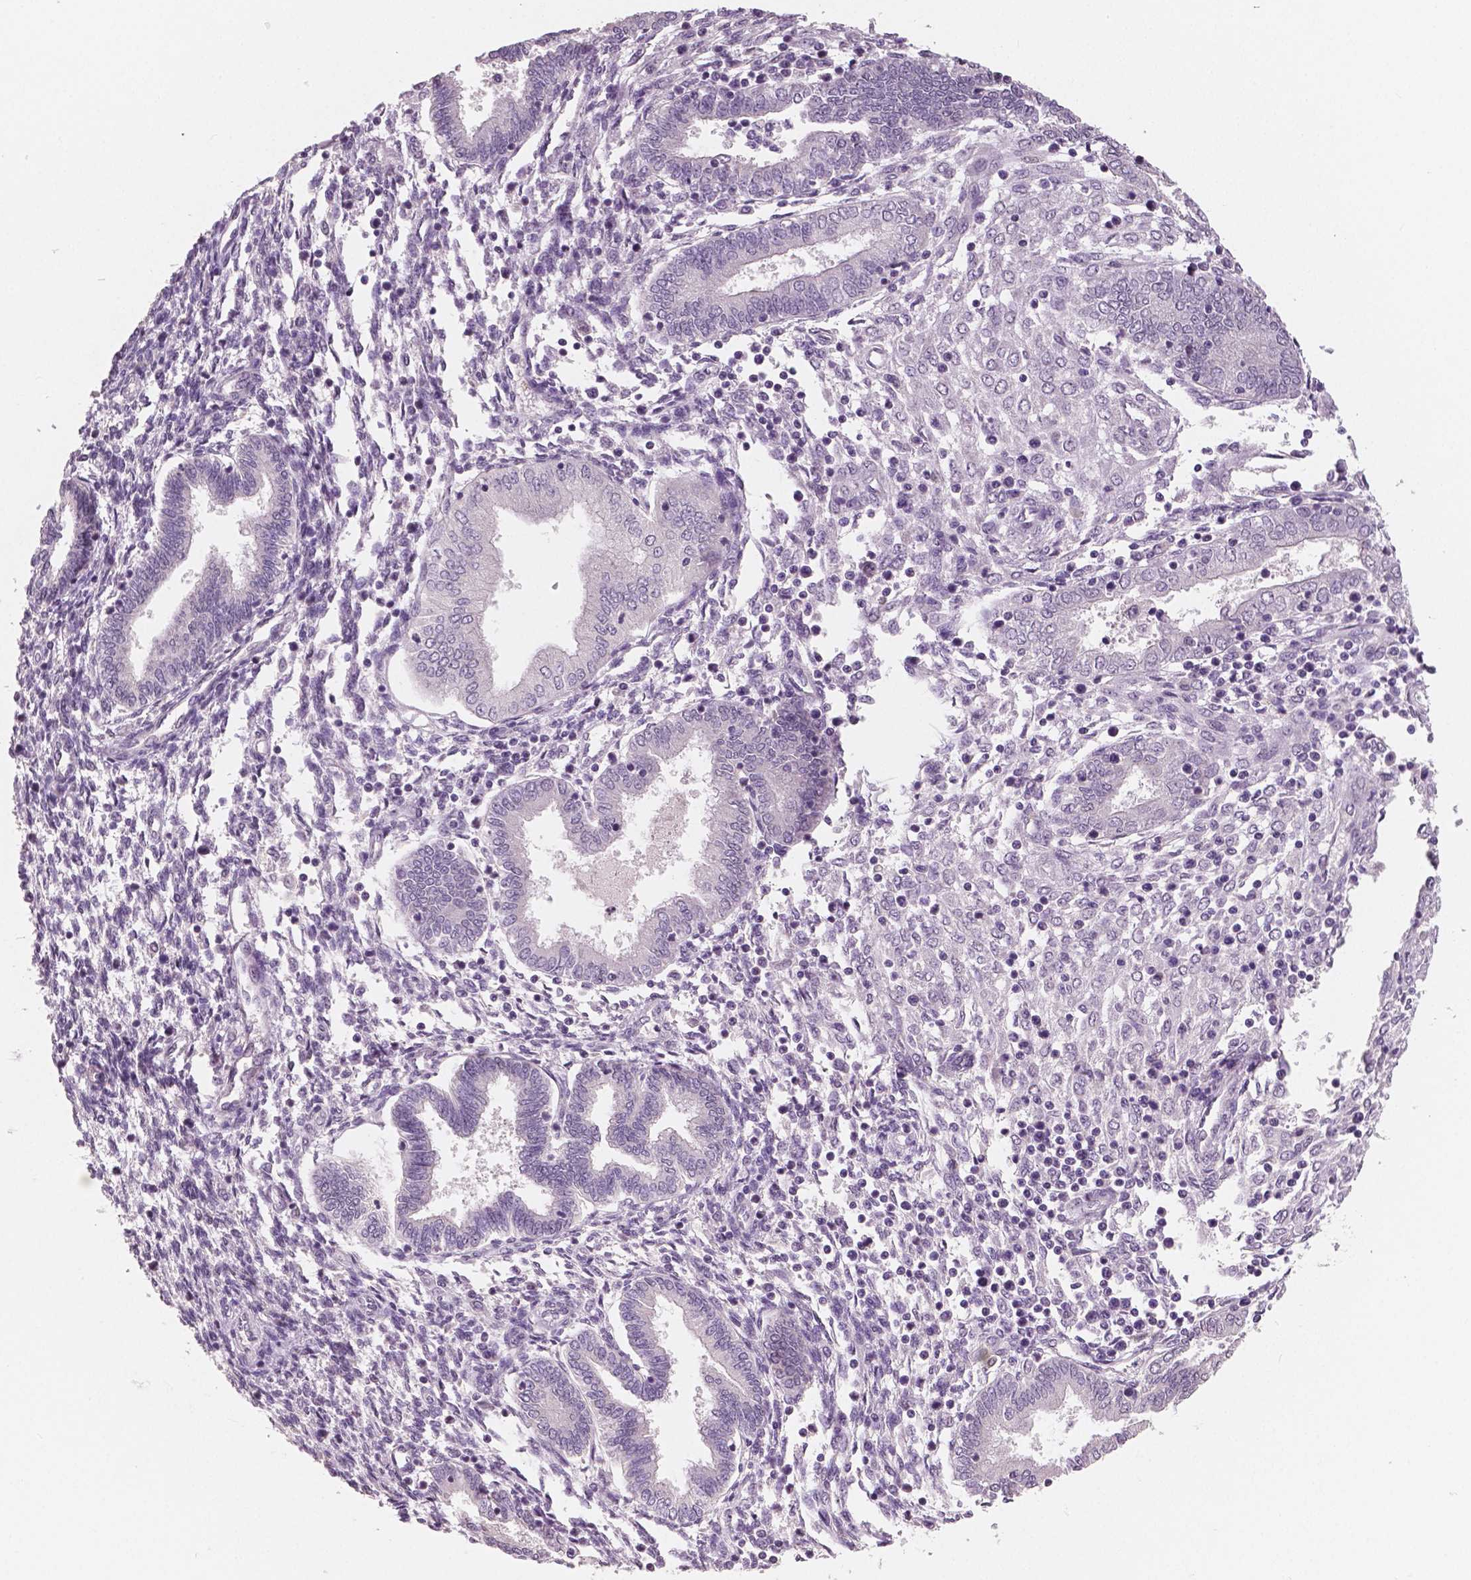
{"staining": {"intensity": "negative", "quantity": "none", "location": "none"}, "tissue": "endometrium", "cell_type": "Cells in endometrial stroma", "image_type": "normal", "snomed": [{"axis": "morphology", "description": "Normal tissue, NOS"}, {"axis": "topography", "description": "Endometrium"}], "caption": "Cells in endometrial stroma show no significant protein expression in benign endometrium. (Immunohistochemistry, brightfield microscopy, high magnification).", "gene": "NECAB1", "patient": {"sex": "female", "age": 42}}